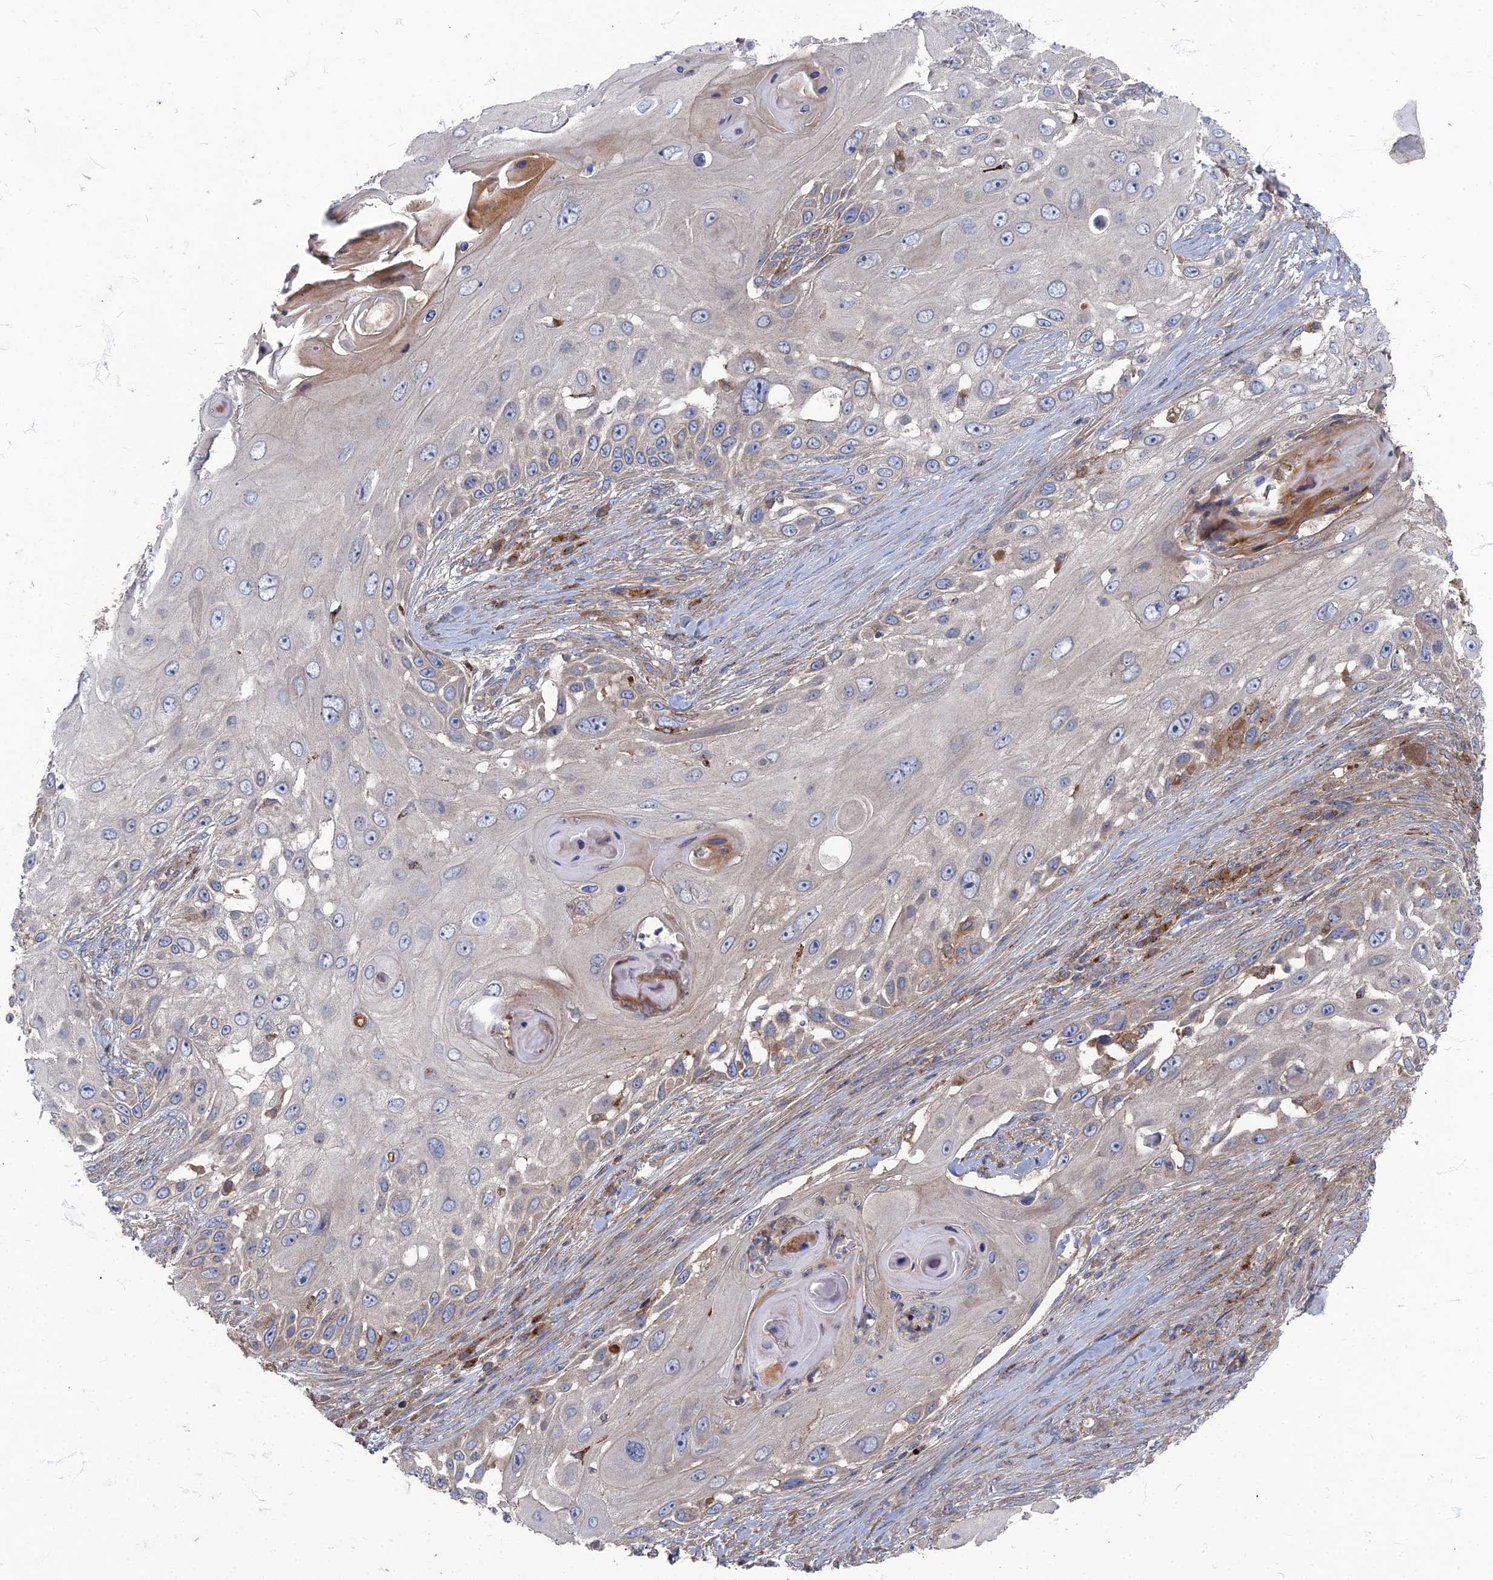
{"staining": {"intensity": "negative", "quantity": "none", "location": "none"}, "tissue": "skin cancer", "cell_type": "Tumor cells", "image_type": "cancer", "snomed": [{"axis": "morphology", "description": "Squamous cell carcinoma, NOS"}, {"axis": "topography", "description": "Skin"}], "caption": "Photomicrograph shows no significant protein staining in tumor cells of squamous cell carcinoma (skin).", "gene": "PPCDC", "patient": {"sex": "female", "age": 44}}